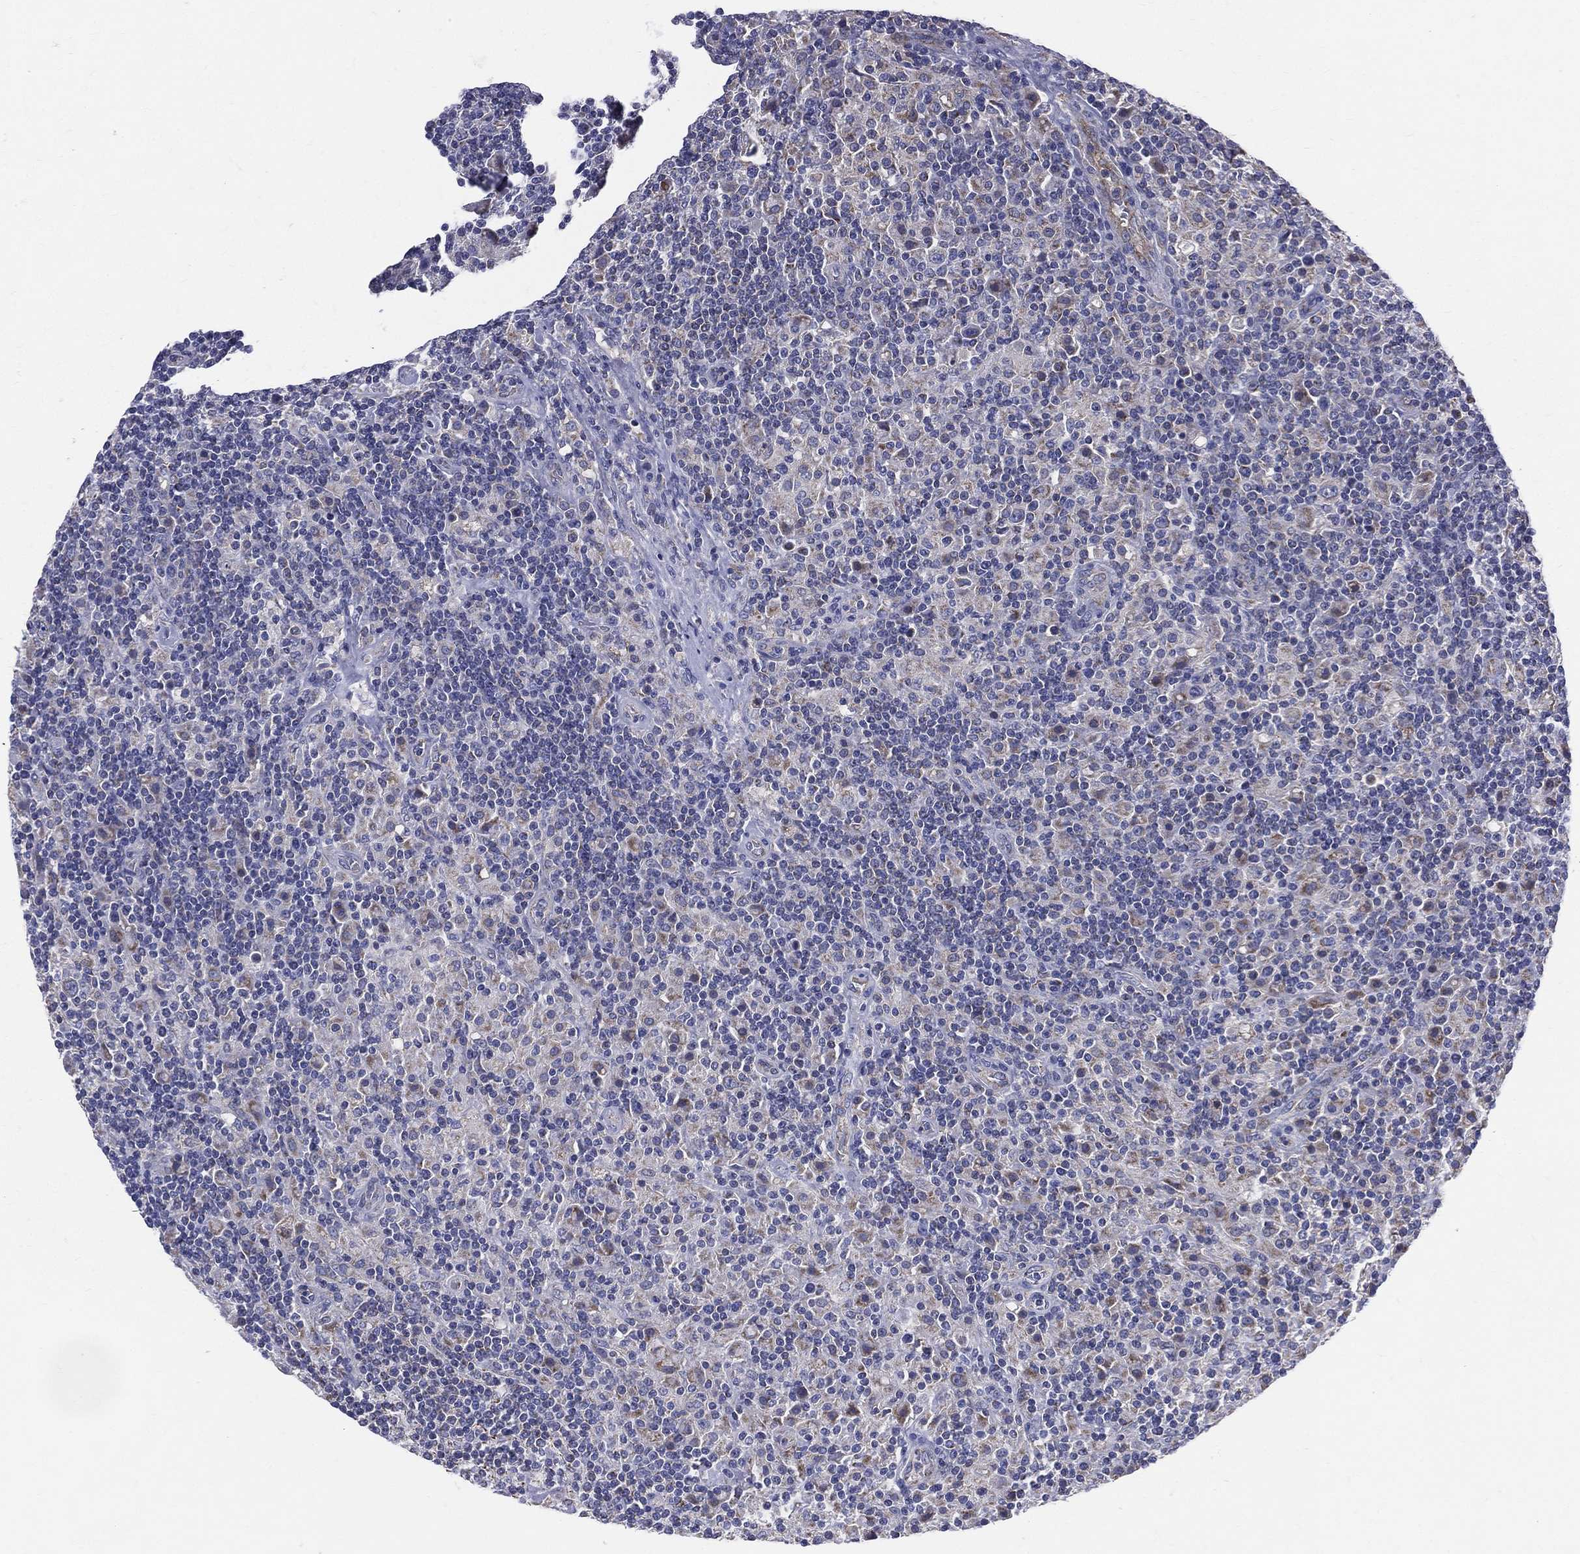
{"staining": {"intensity": "negative", "quantity": "none", "location": "none"}, "tissue": "lymphoma", "cell_type": "Tumor cells", "image_type": "cancer", "snomed": [{"axis": "morphology", "description": "Hodgkin's disease, NOS"}, {"axis": "topography", "description": "Lymph node"}], "caption": "A micrograph of Hodgkin's disease stained for a protein shows no brown staining in tumor cells.", "gene": "PWWP3A", "patient": {"sex": "male", "age": 70}}